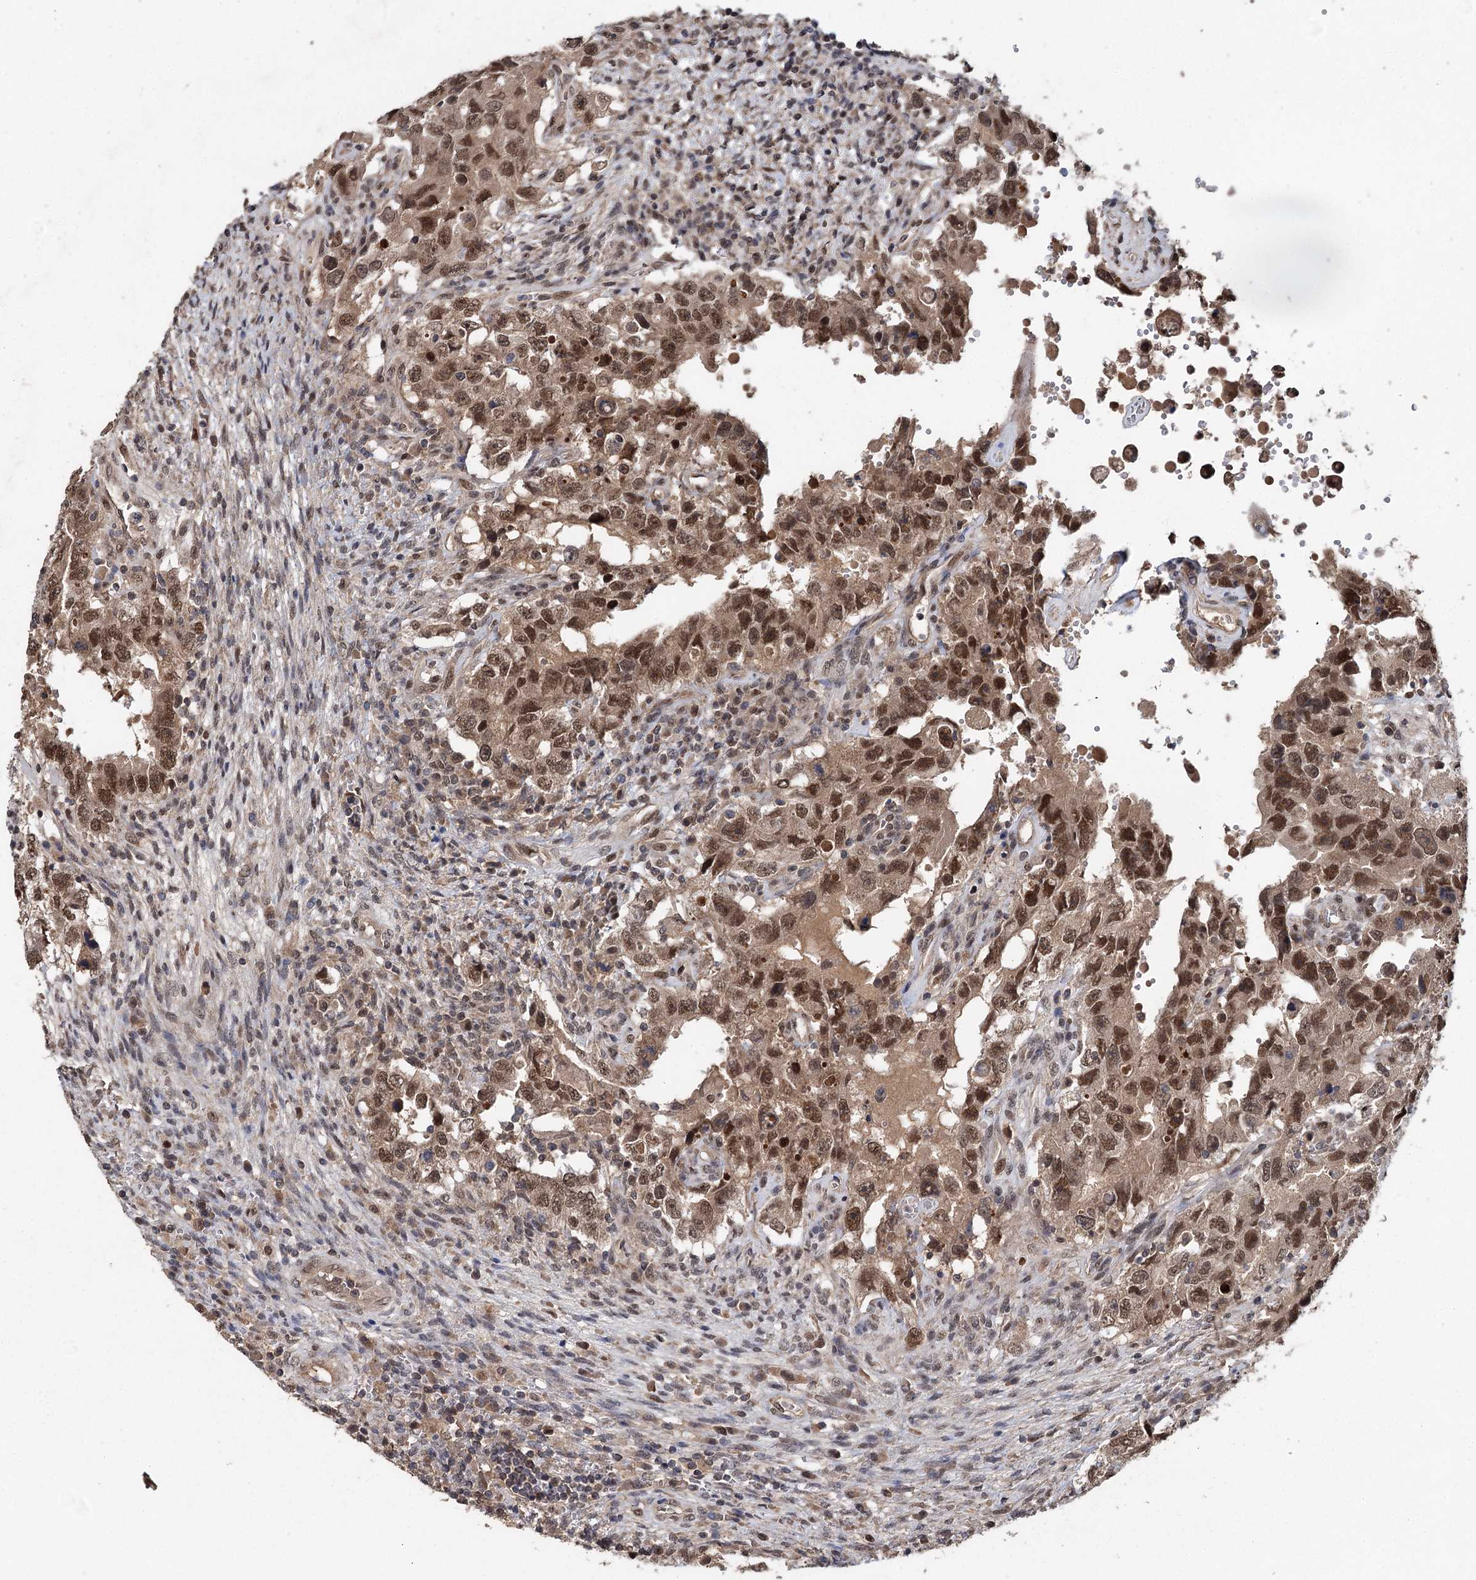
{"staining": {"intensity": "moderate", "quantity": ">75%", "location": "nuclear"}, "tissue": "testis cancer", "cell_type": "Tumor cells", "image_type": "cancer", "snomed": [{"axis": "morphology", "description": "Carcinoma, Embryonal, NOS"}, {"axis": "topography", "description": "Testis"}], "caption": "Immunohistochemical staining of human testis embryonal carcinoma exhibits moderate nuclear protein positivity in approximately >75% of tumor cells. (DAB (3,3'-diaminobenzidine) IHC with brightfield microscopy, high magnification).", "gene": "MYG1", "patient": {"sex": "male", "age": 26}}